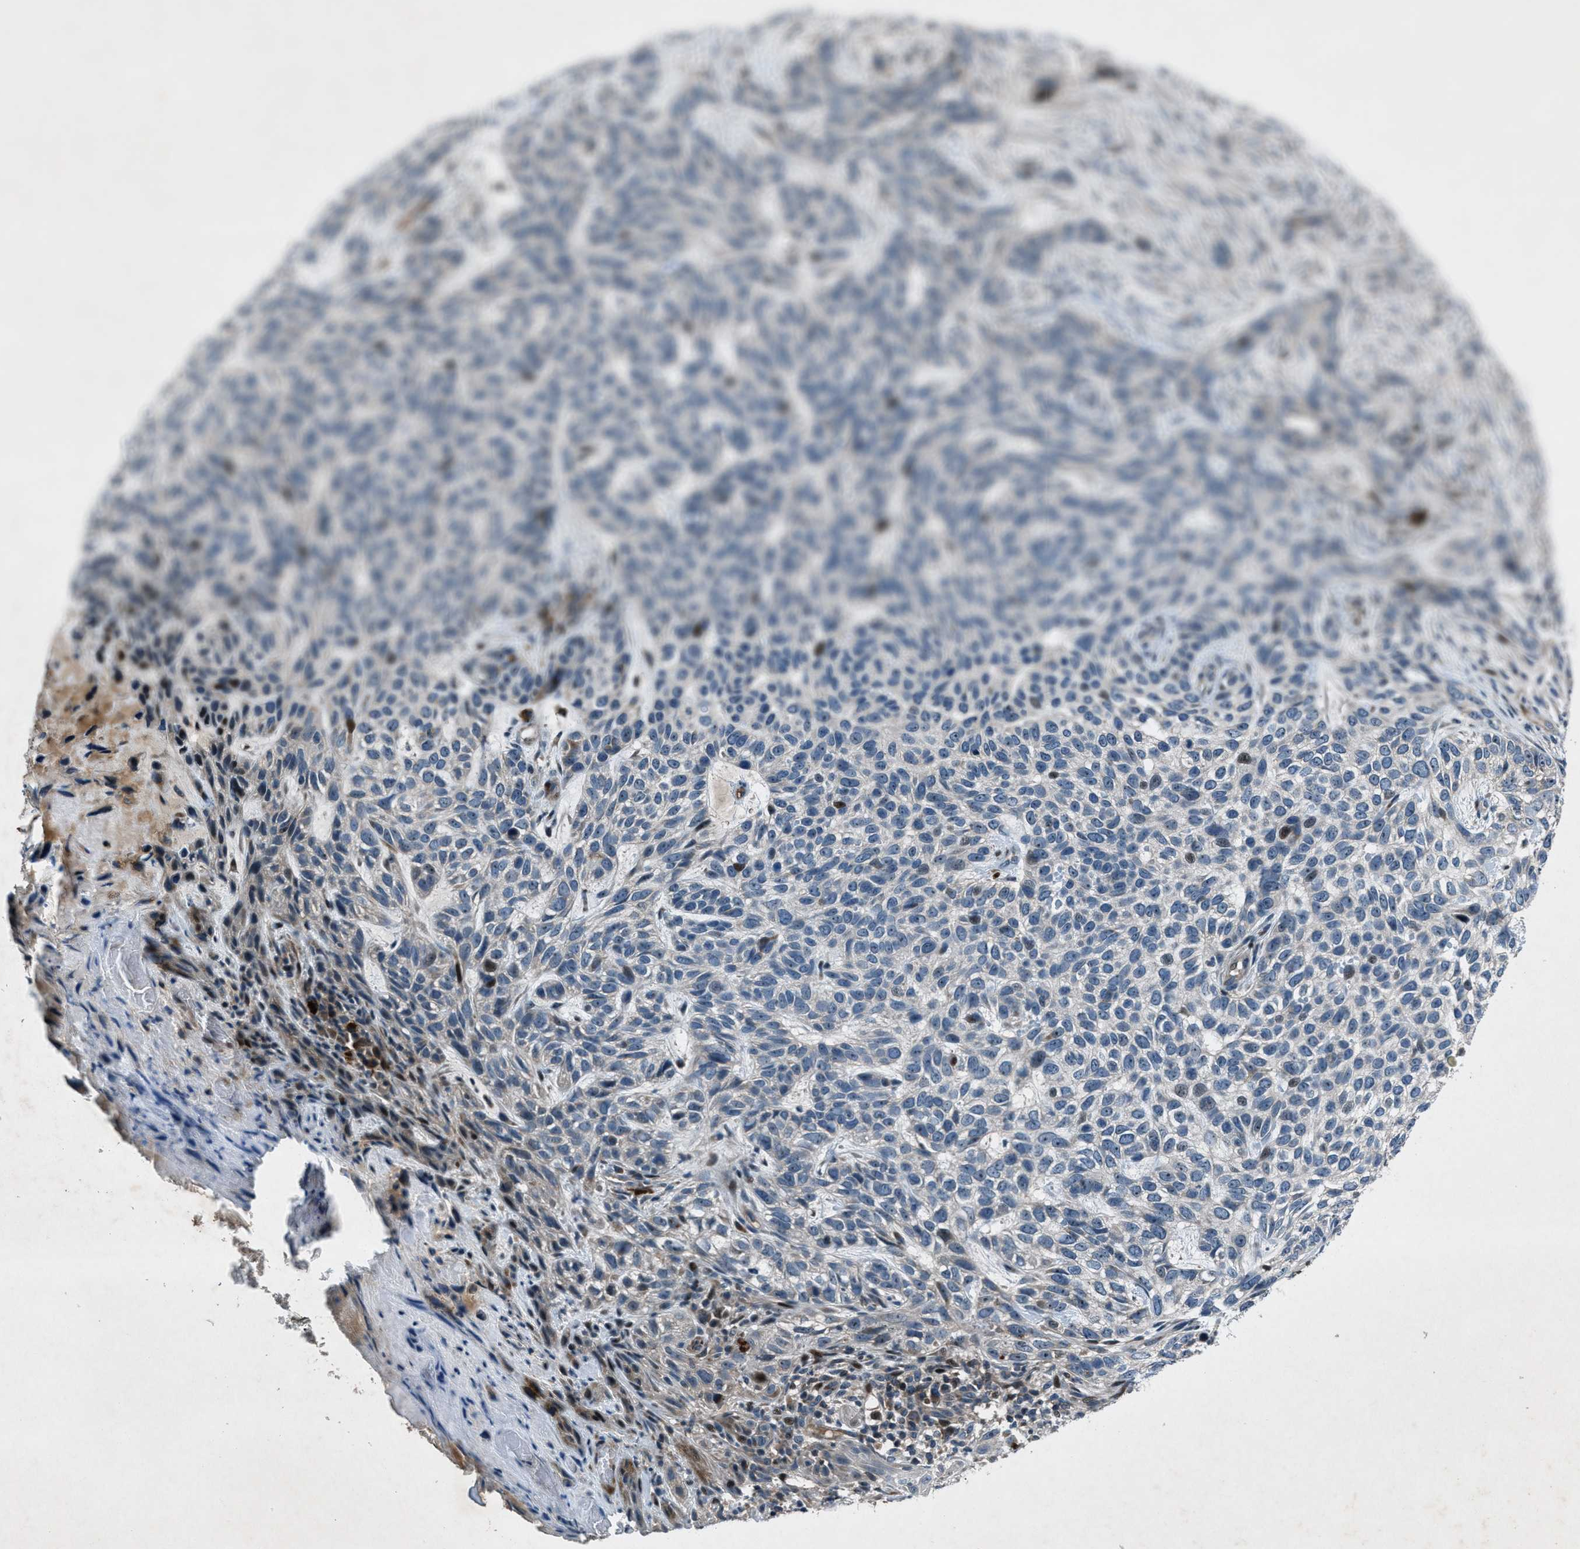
{"staining": {"intensity": "moderate", "quantity": "<25%", "location": "nuclear"}, "tissue": "skin cancer", "cell_type": "Tumor cells", "image_type": "cancer", "snomed": [{"axis": "morphology", "description": "Normal tissue, NOS"}, {"axis": "morphology", "description": "Basal cell carcinoma"}, {"axis": "topography", "description": "Skin"}], "caption": "Human skin cancer (basal cell carcinoma) stained with a protein marker demonstrates moderate staining in tumor cells.", "gene": "CLEC2D", "patient": {"sex": "male", "age": 79}}